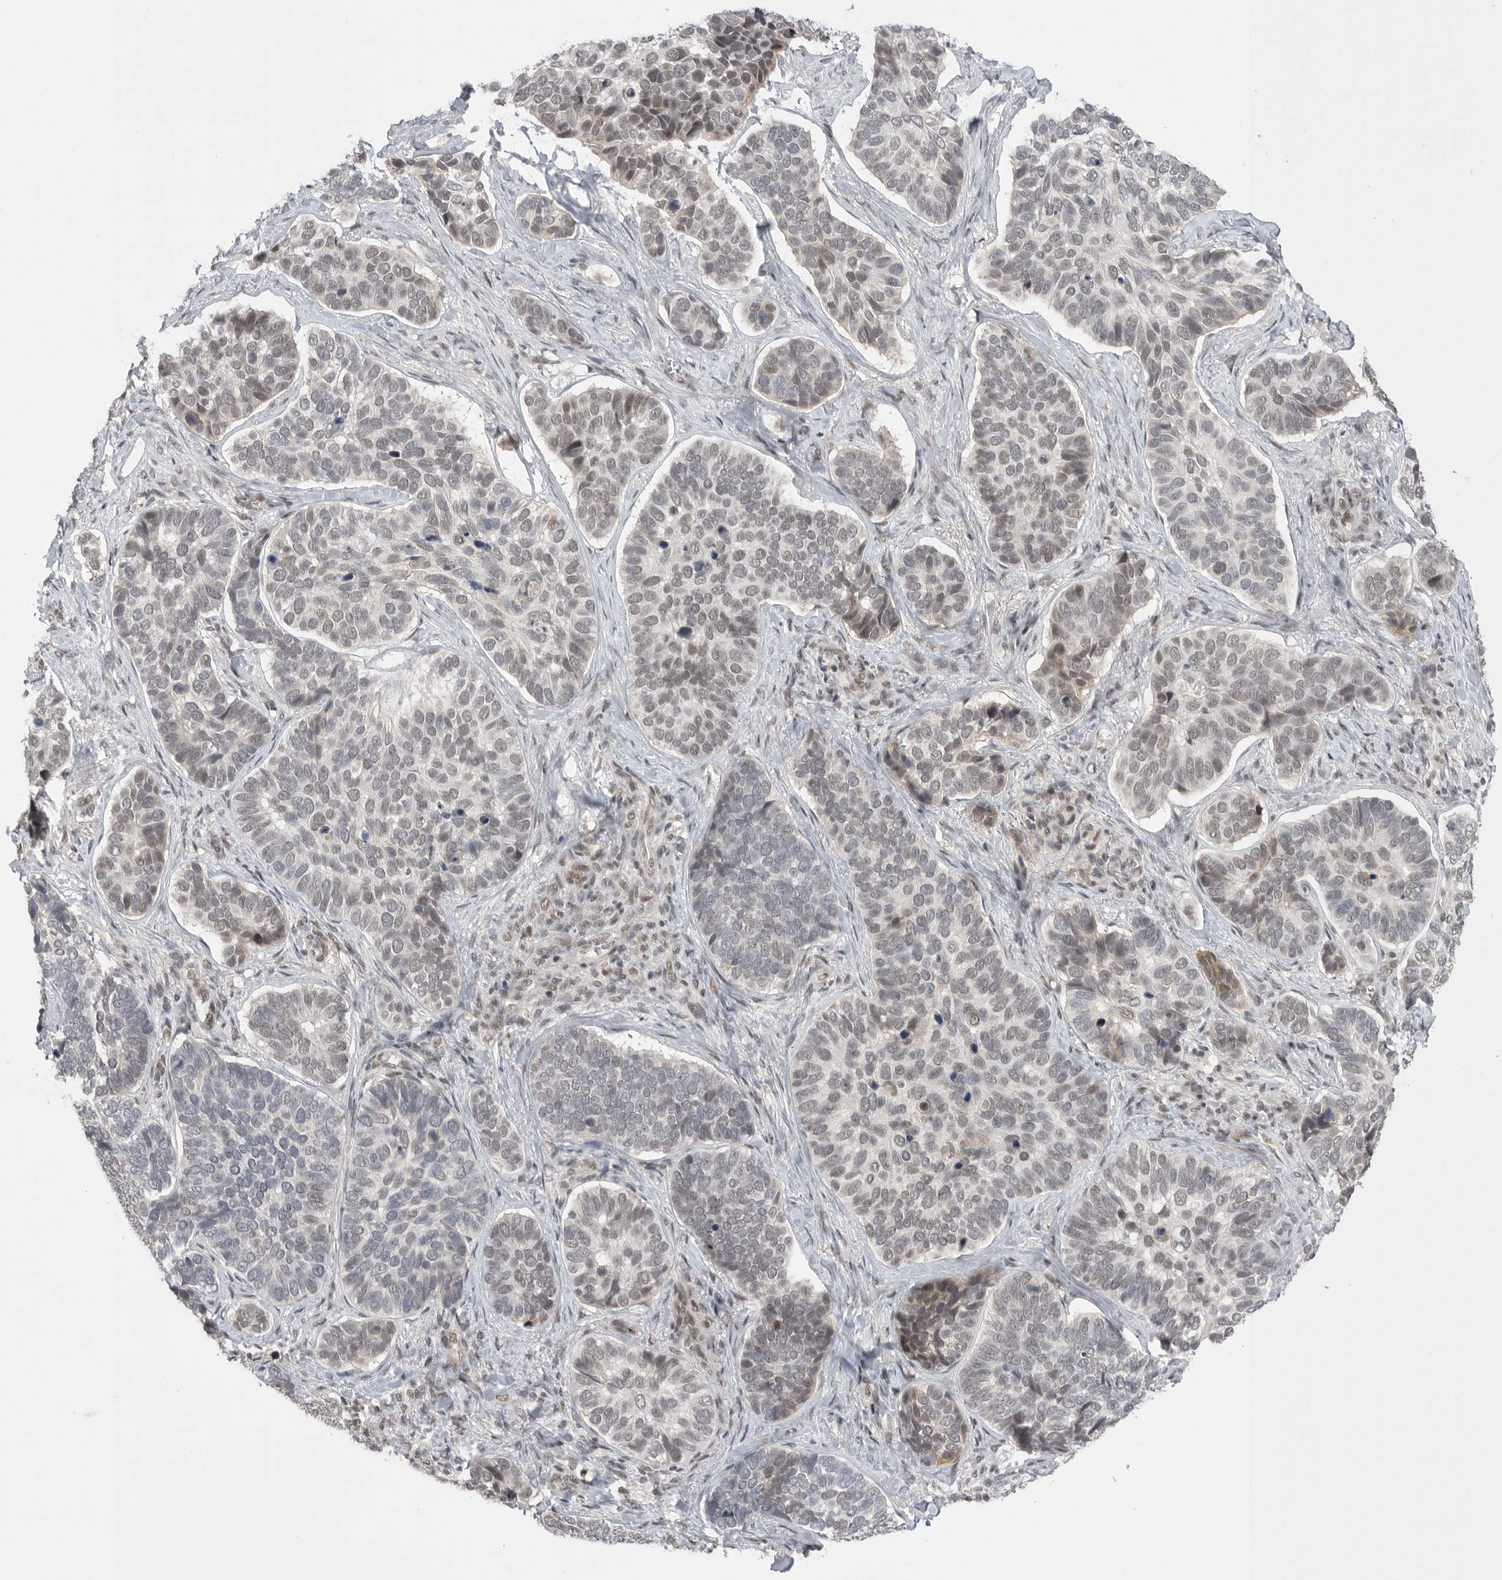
{"staining": {"intensity": "weak", "quantity": "<25%", "location": "nuclear"}, "tissue": "skin cancer", "cell_type": "Tumor cells", "image_type": "cancer", "snomed": [{"axis": "morphology", "description": "Basal cell carcinoma"}, {"axis": "topography", "description": "Skin"}], "caption": "The image demonstrates no staining of tumor cells in skin cancer.", "gene": "POU5F1", "patient": {"sex": "male", "age": 62}}